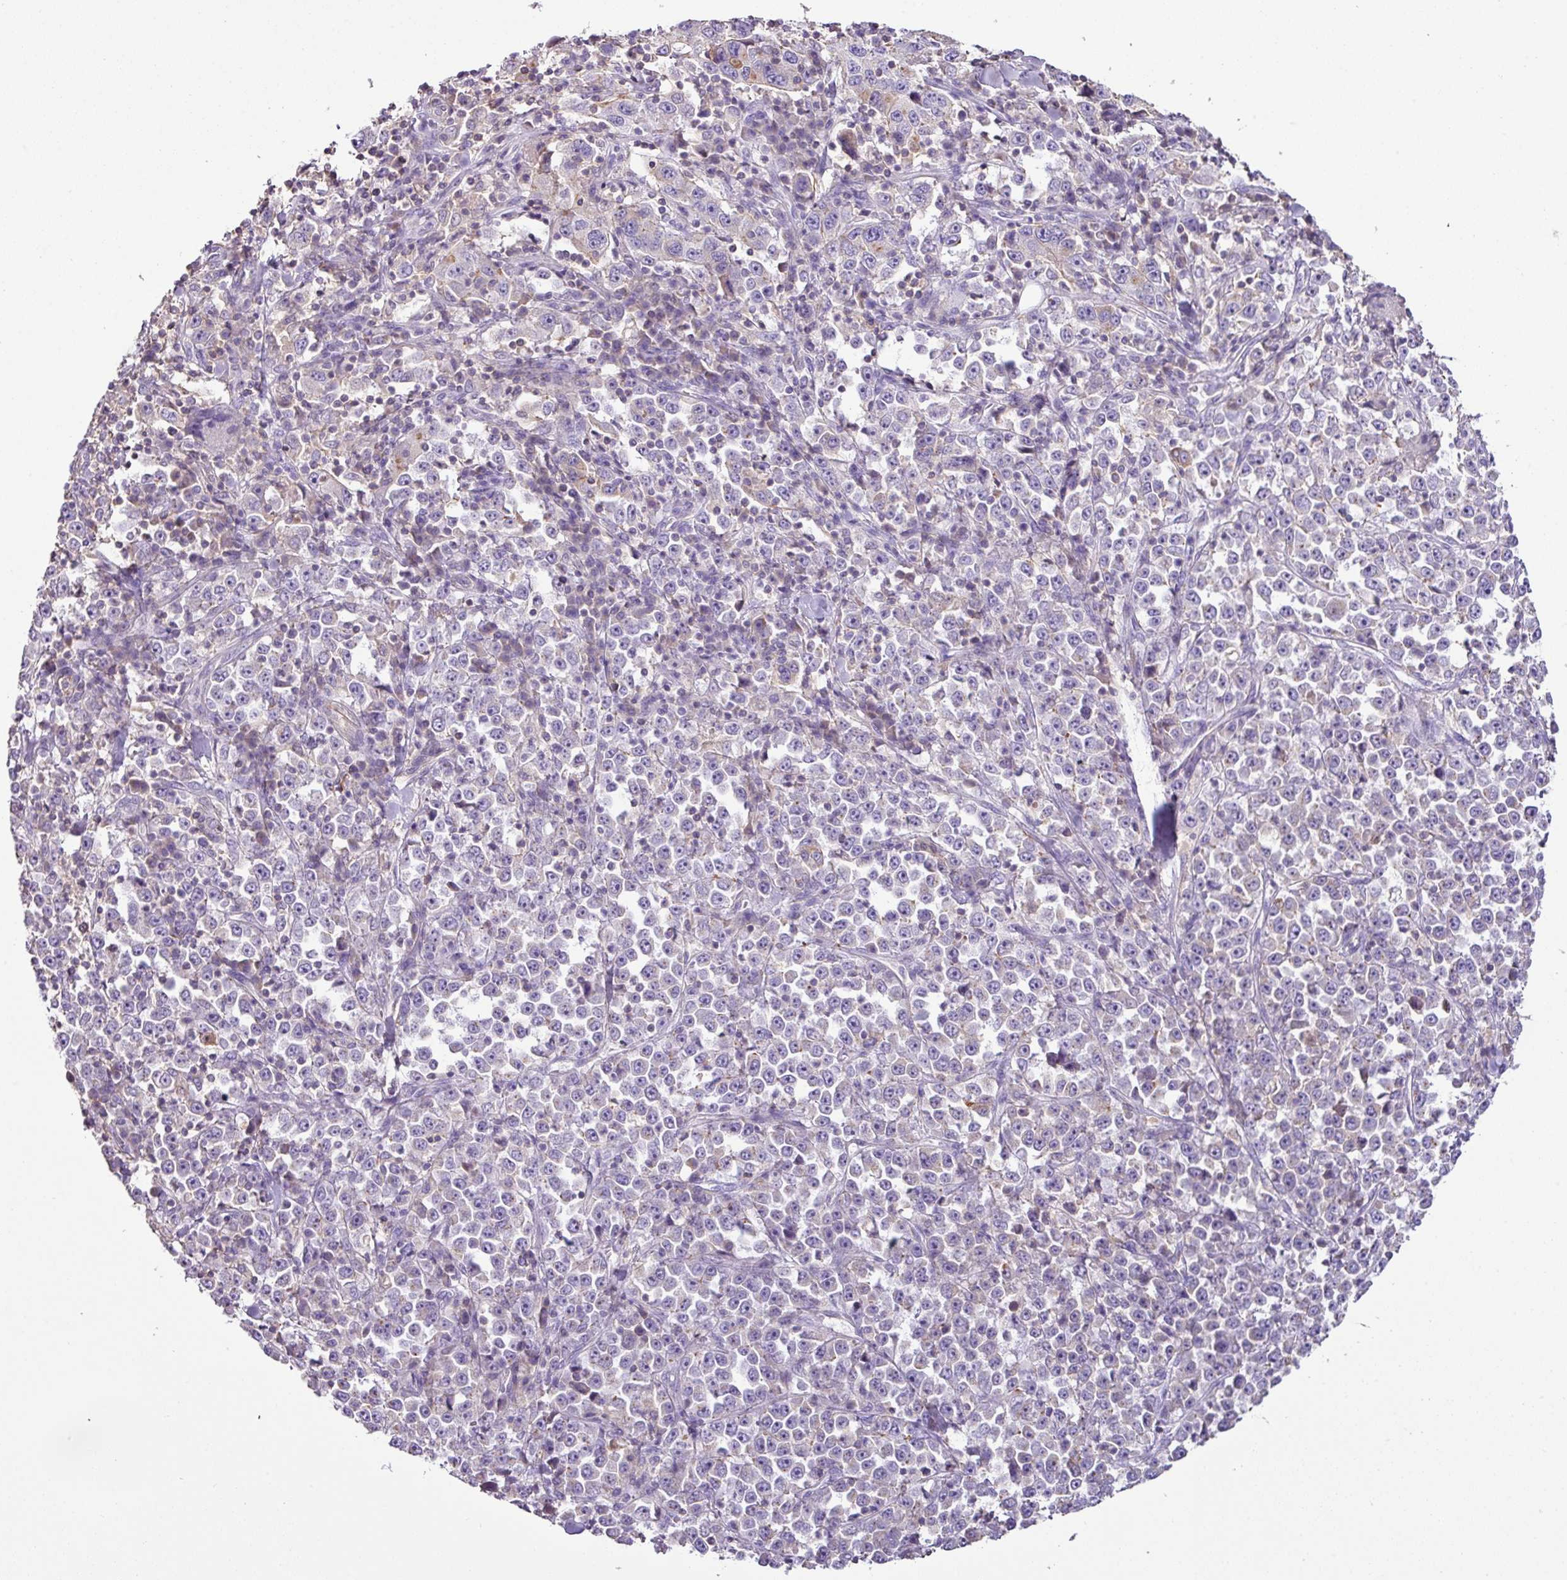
{"staining": {"intensity": "negative", "quantity": "none", "location": "none"}, "tissue": "stomach cancer", "cell_type": "Tumor cells", "image_type": "cancer", "snomed": [{"axis": "morphology", "description": "Normal tissue, NOS"}, {"axis": "morphology", "description": "Adenocarcinoma, NOS"}, {"axis": "topography", "description": "Stomach, upper"}, {"axis": "topography", "description": "Stomach"}], "caption": "Immunohistochemistry (IHC) photomicrograph of human stomach cancer stained for a protein (brown), which demonstrates no staining in tumor cells. (DAB (3,3'-diaminobenzidine) immunohistochemistry with hematoxylin counter stain).", "gene": "AGR3", "patient": {"sex": "male", "age": 59}}